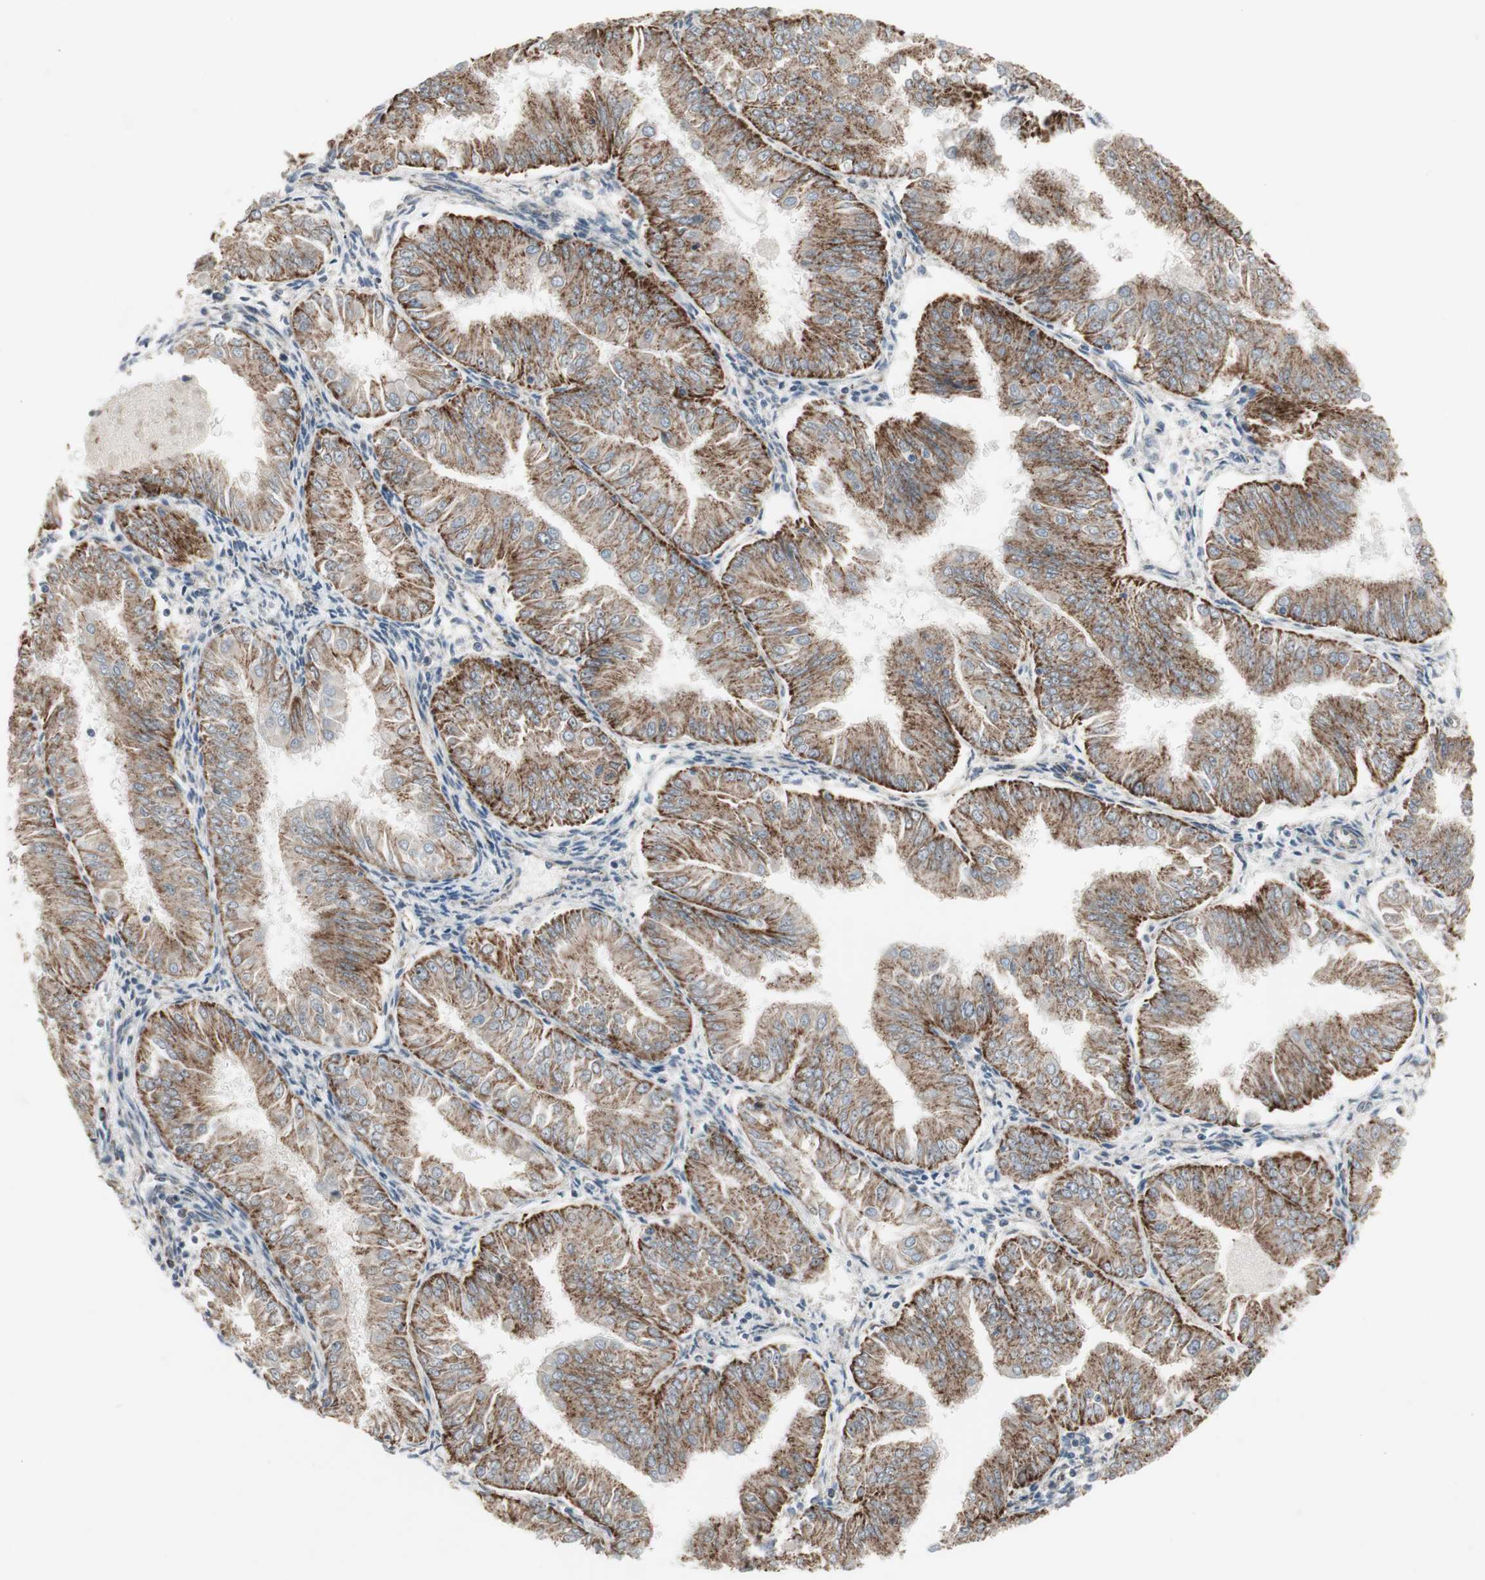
{"staining": {"intensity": "moderate", "quantity": ">75%", "location": "cytoplasmic/membranous"}, "tissue": "endometrial cancer", "cell_type": "Tumor cells", "image_type": "cancer", "snomed": [{"axis": "morphology", "description": "Adenocarcinoma, NOS"}, {"axis": "topography", "description": "Endometrium"}], "caption": "Adenocarcinoma (endometrial) was stained to show a protein in brown. There is medium levels of moderate cytoplasmic/membranous staining in approximately >75% of tumor cells.", "gene": "CPT1A", "patient": {"sex": "female", "age": 53}}